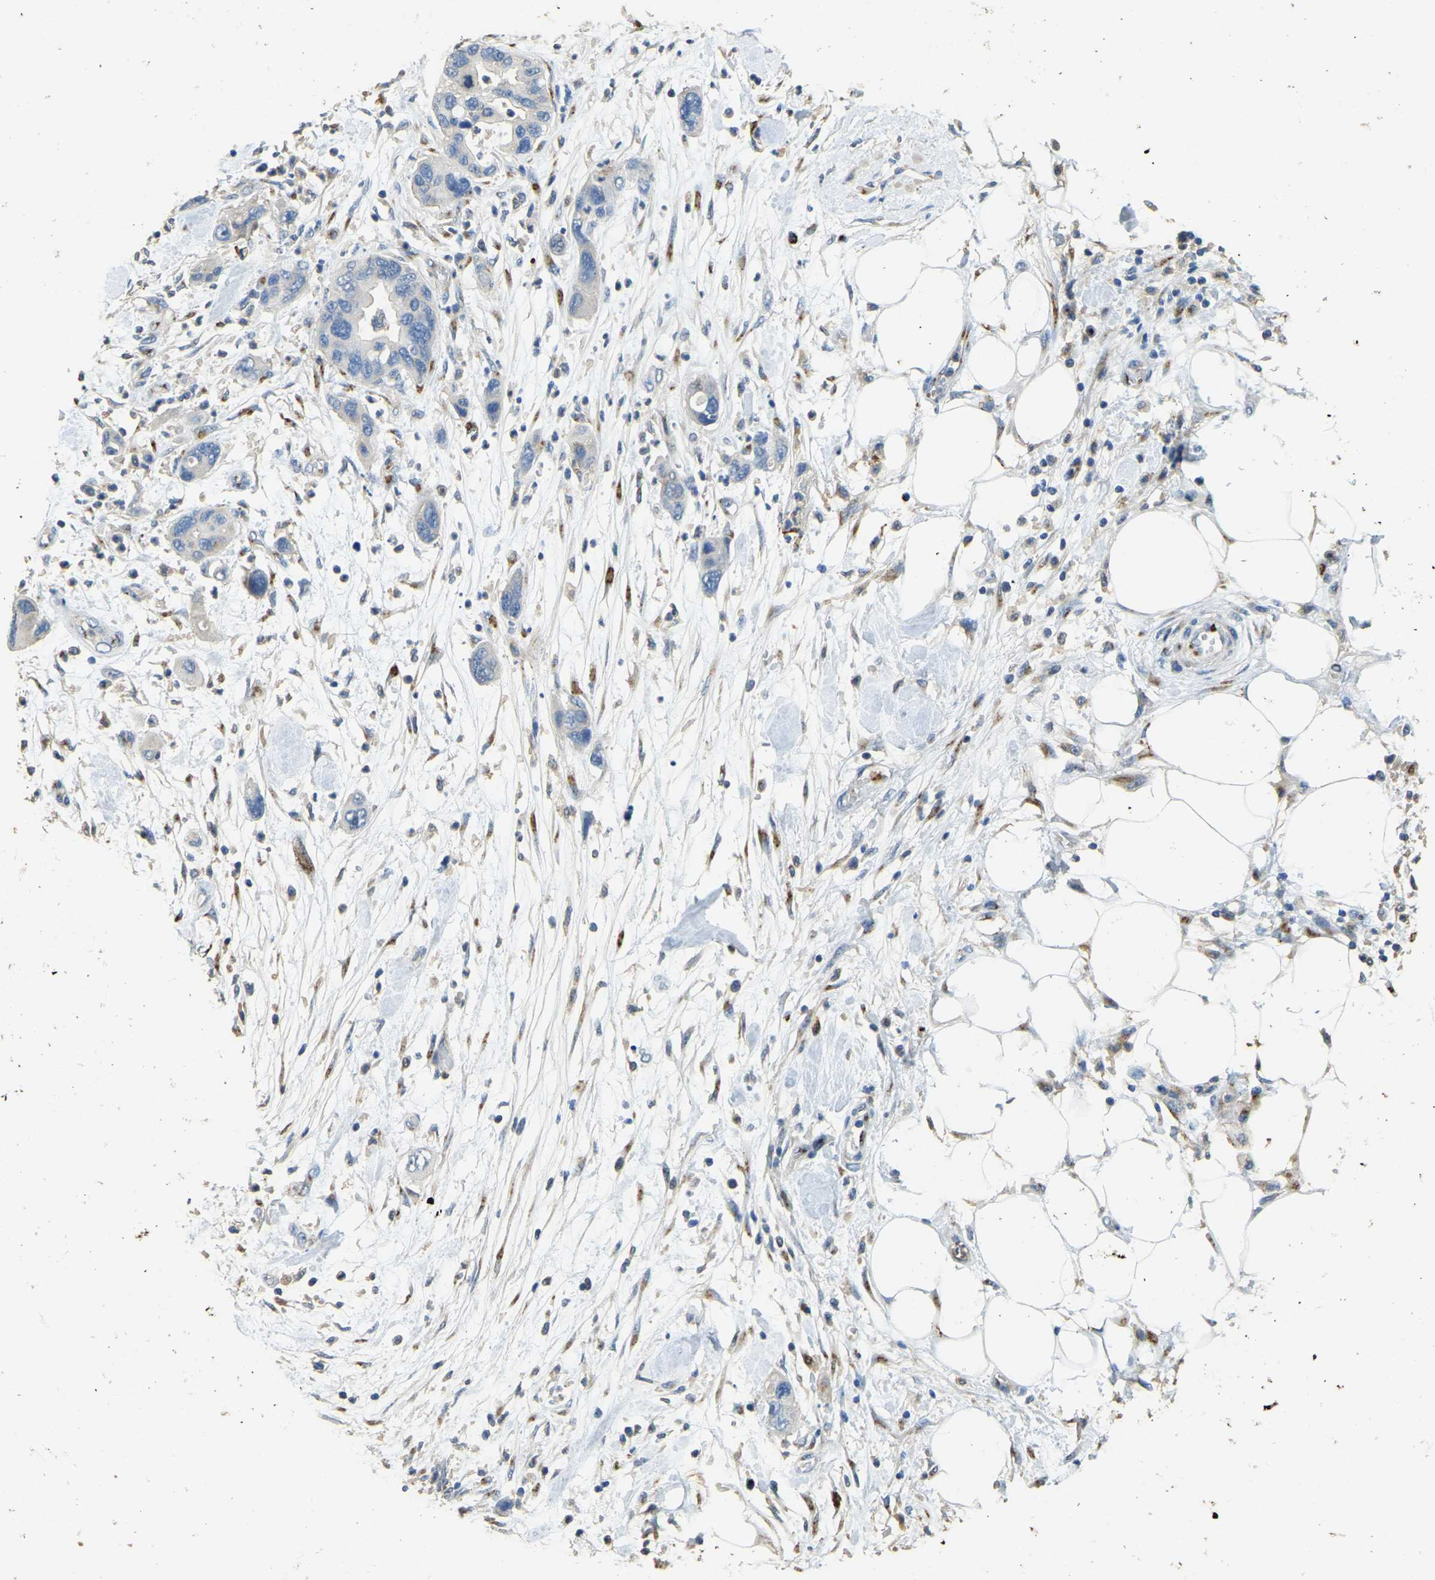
{"staining": {"intensity": "negative", "quantity": "none", "location": "none"}, "tissue": "pancreatic cancer", "cell_type": "Tumor cells", "image_type": "cancer", "snomed": [{"axis": "morphology", "description": "Normal tissue, NOS"}, {"axis": "morphology", "description": "Adenocarcinoma, NOS"}, {"axis": "topography", "description": "Pancreas"}], "caption": "The IHC photomicrograph has no significant expression in tumor cells of pancreatic cancer (adenocarcinoma) tissue.", "gene": "FAM174A", "patient": {"sex": "female", "age": 71}}